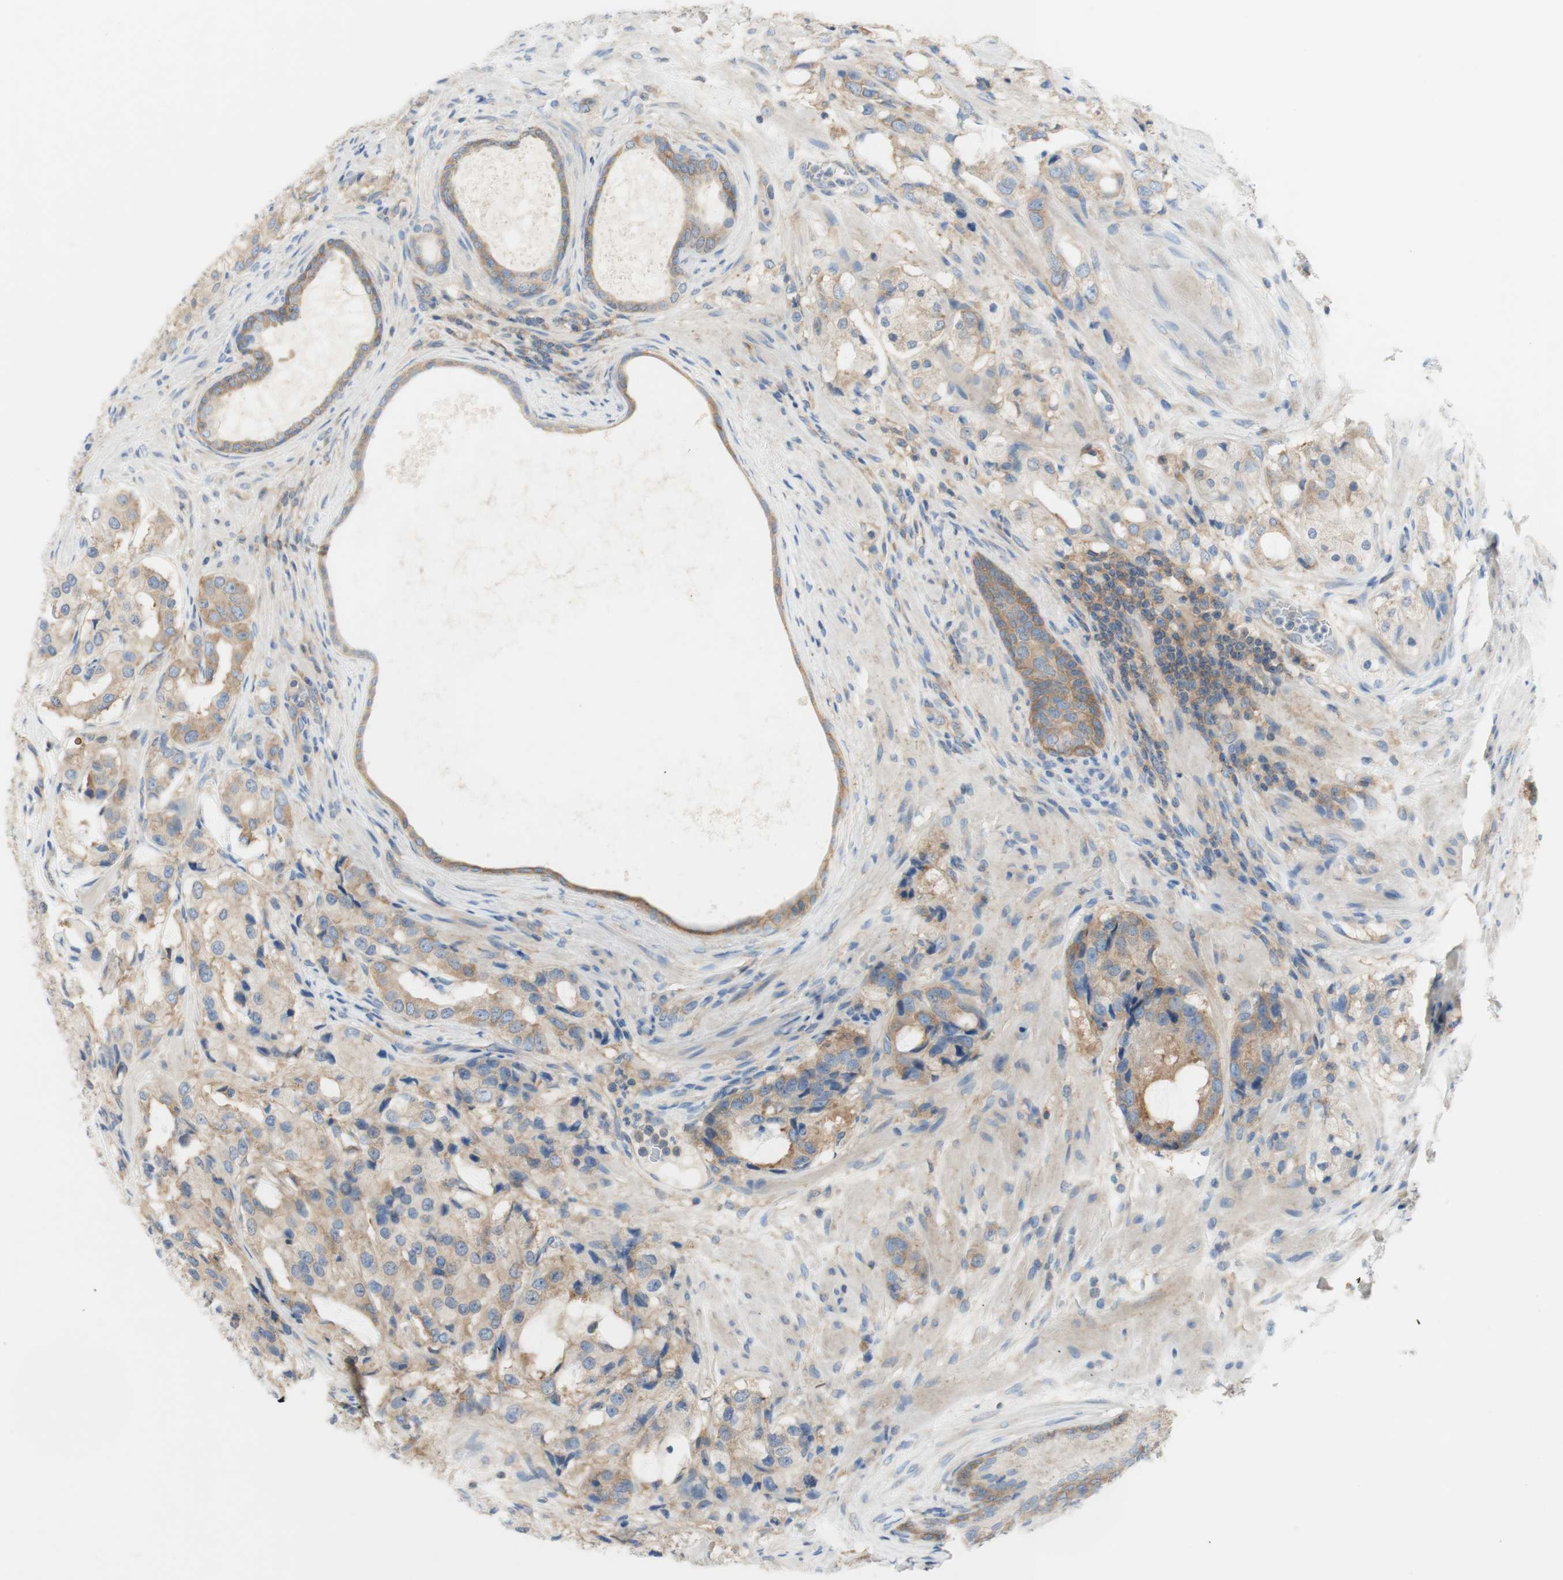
{"staining": {"intensity": "weak", "quantity": ">75%", "location": "cytoplasmic/membranous"}, "tissue": "prostate cancer", "cell_type": "Tumor cells", "image_type": "cancer", "snomed": [{"axis": "morphology", "description": "Adenocarcinoma, High grade"}, {"axis": "topography", "description": "Prostate"}], "caption": "Tumor cells display low levels of weak cytoplasmic/membranous positivity in about >75% of cells in prostate cancer (high-grade adenocarcinoma). The protein of interest is stained brown, and the nuclei are stained in blue (DAB IHC with brightfield microscopy, high magnification).", "gene": "ATP2B1", "patient": {"sex": "male", "age": 65}}